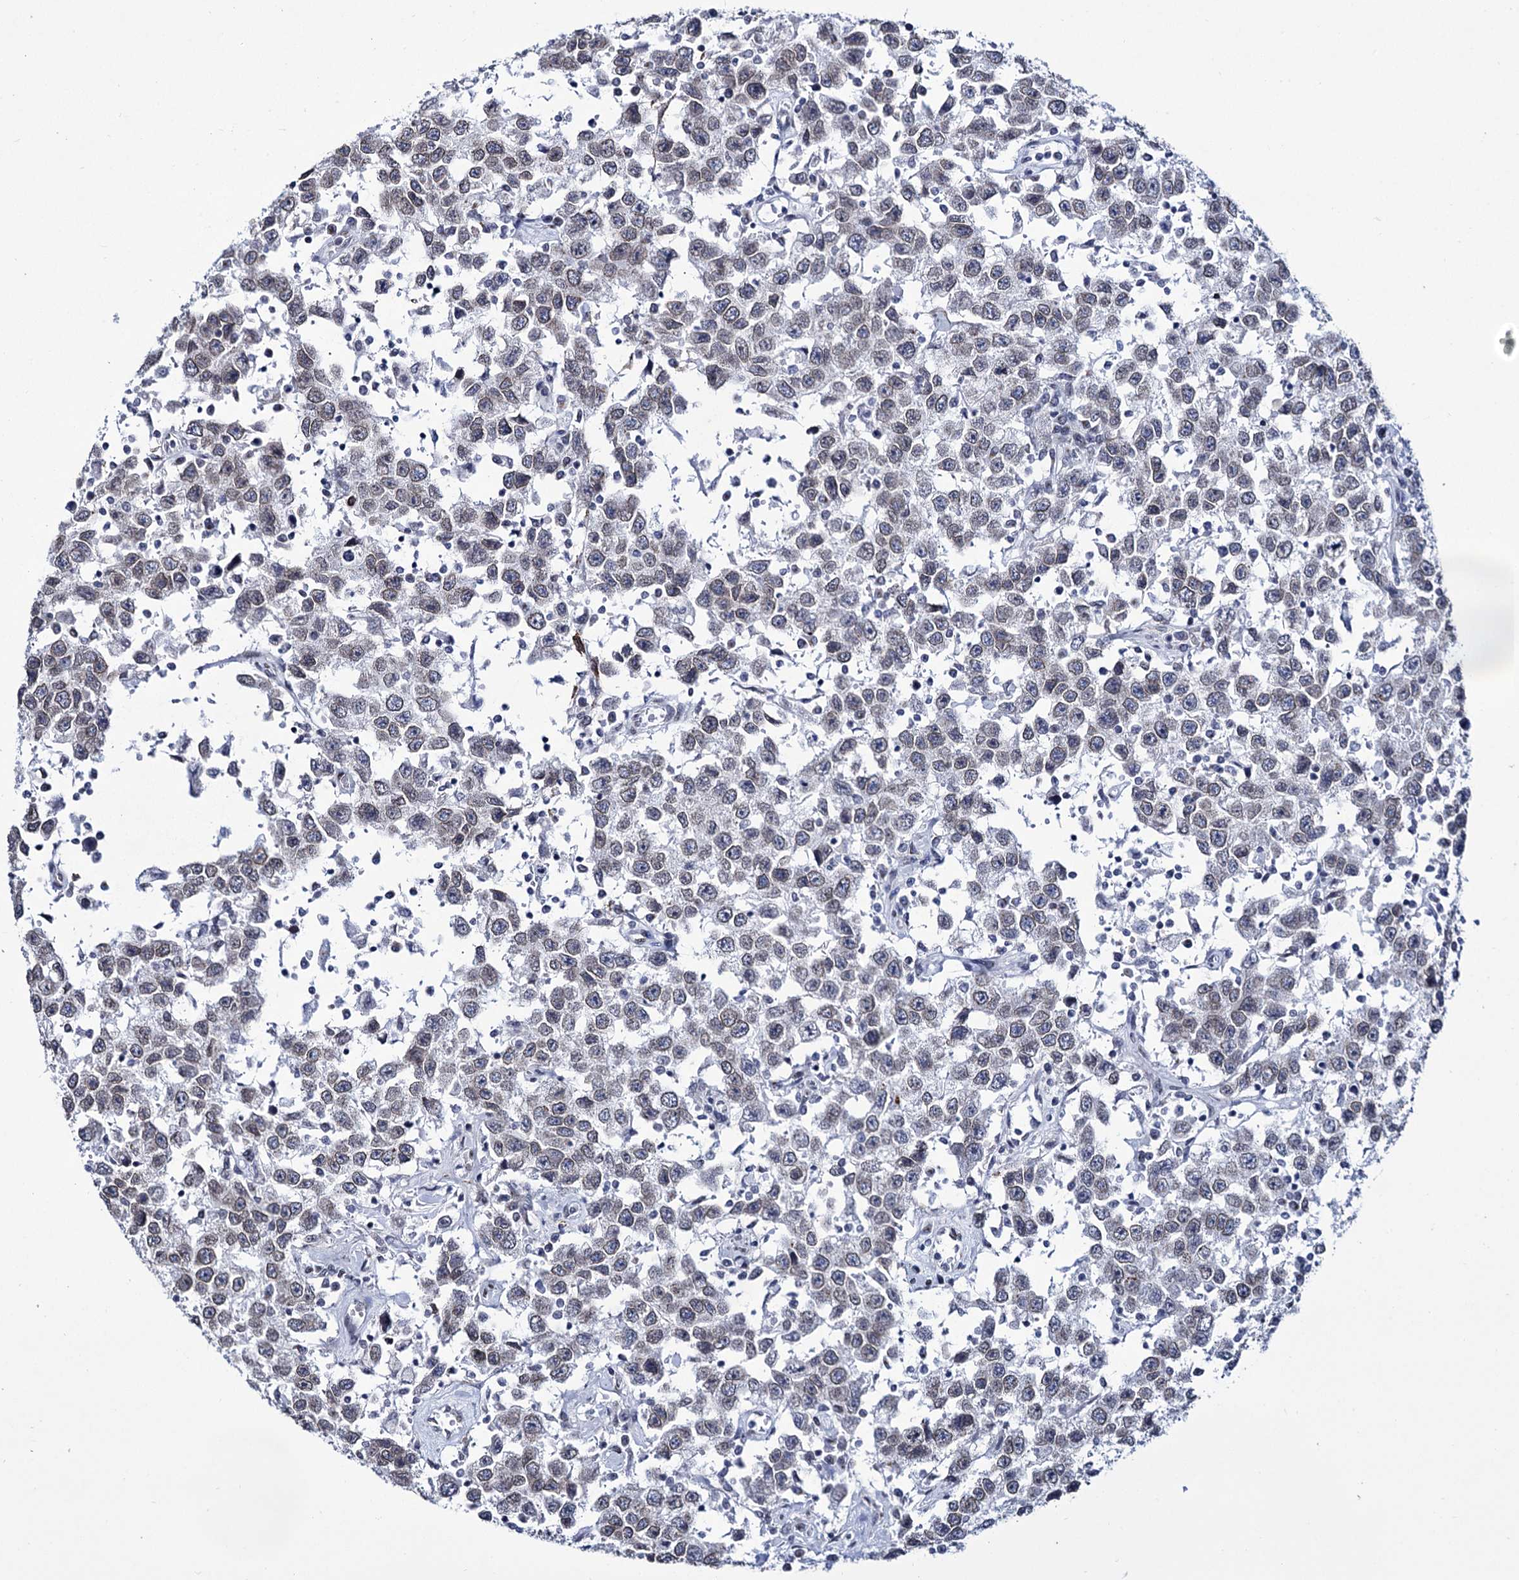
{"staining": {"intensity": "negative", "quantity": "none", "location": "none"}, "tissue": "testis cancer", "cell_type": "Tumor cells", "image_type": "cancer", "snomed": [{"axis": "morphology", "description": "Seminoma, NOS"}, {"axis": "topography", "description": "Testis"}], "caption": "This is an immunohistochemistry (IHC) micrograph of seminoma (testis). There is no positivity in tumor cells.", "gene": "ZC3H12C", "patient": {"sex": "male", "age": 41}}